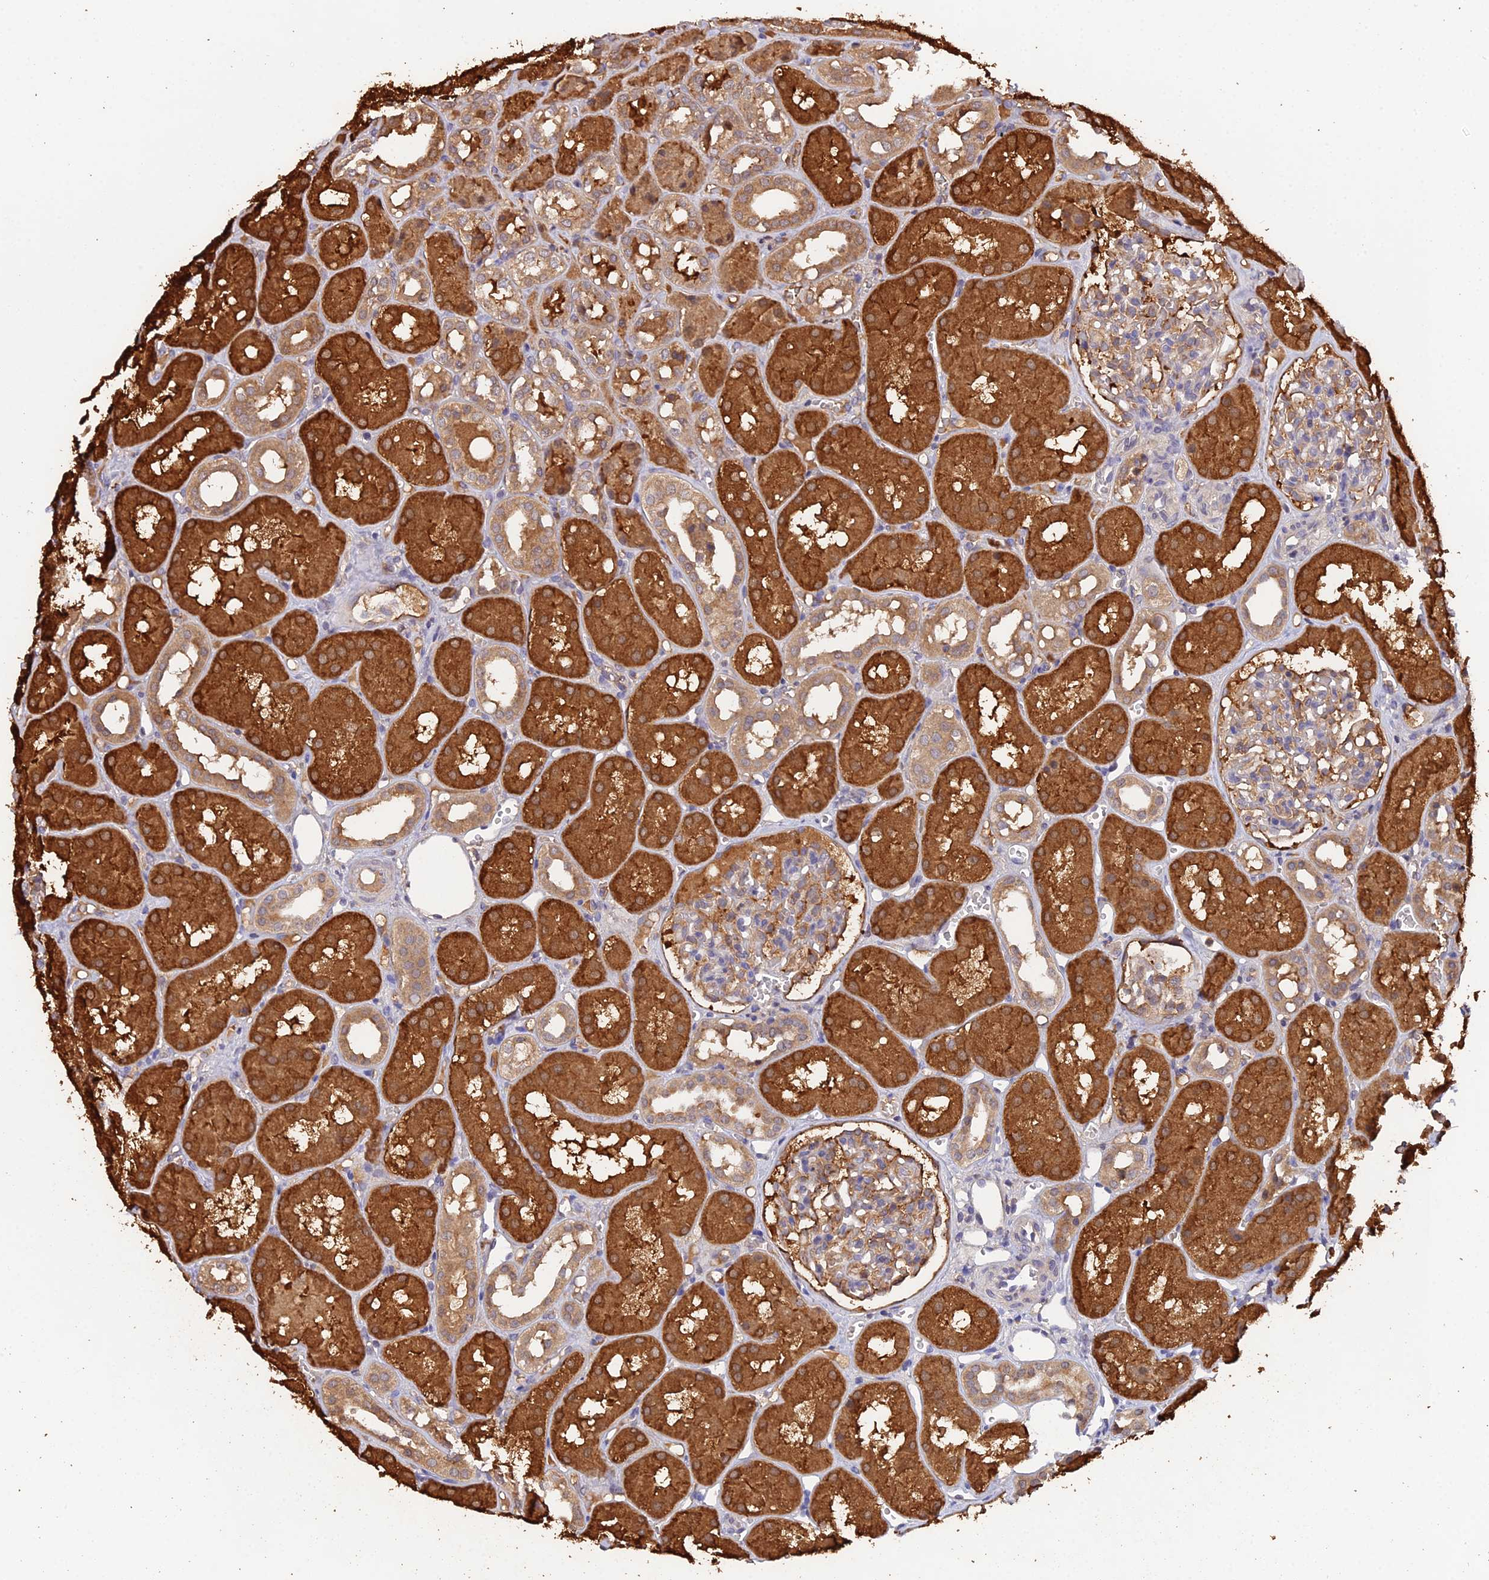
{"staining": {"intensity": "weak", "quantity": "25%-75%", "location": "cytoplasmic/membranous"}, "tissue": "kidney", "cell_type": "Cells in glomeruli", "image_type": "normal", "snomed": [{"axis": "morphology", "description": "Normal tissue, NOS"}, {"axis": "topography", "description": "Kidney"}], "caption": "A histopathology image of kidney stained for a protein reveals weak cytoplasmic/membranous brown staining in cells in glomeruli.", "gene": "FBP1", "patient": {"sex": "male", "age": 16}}